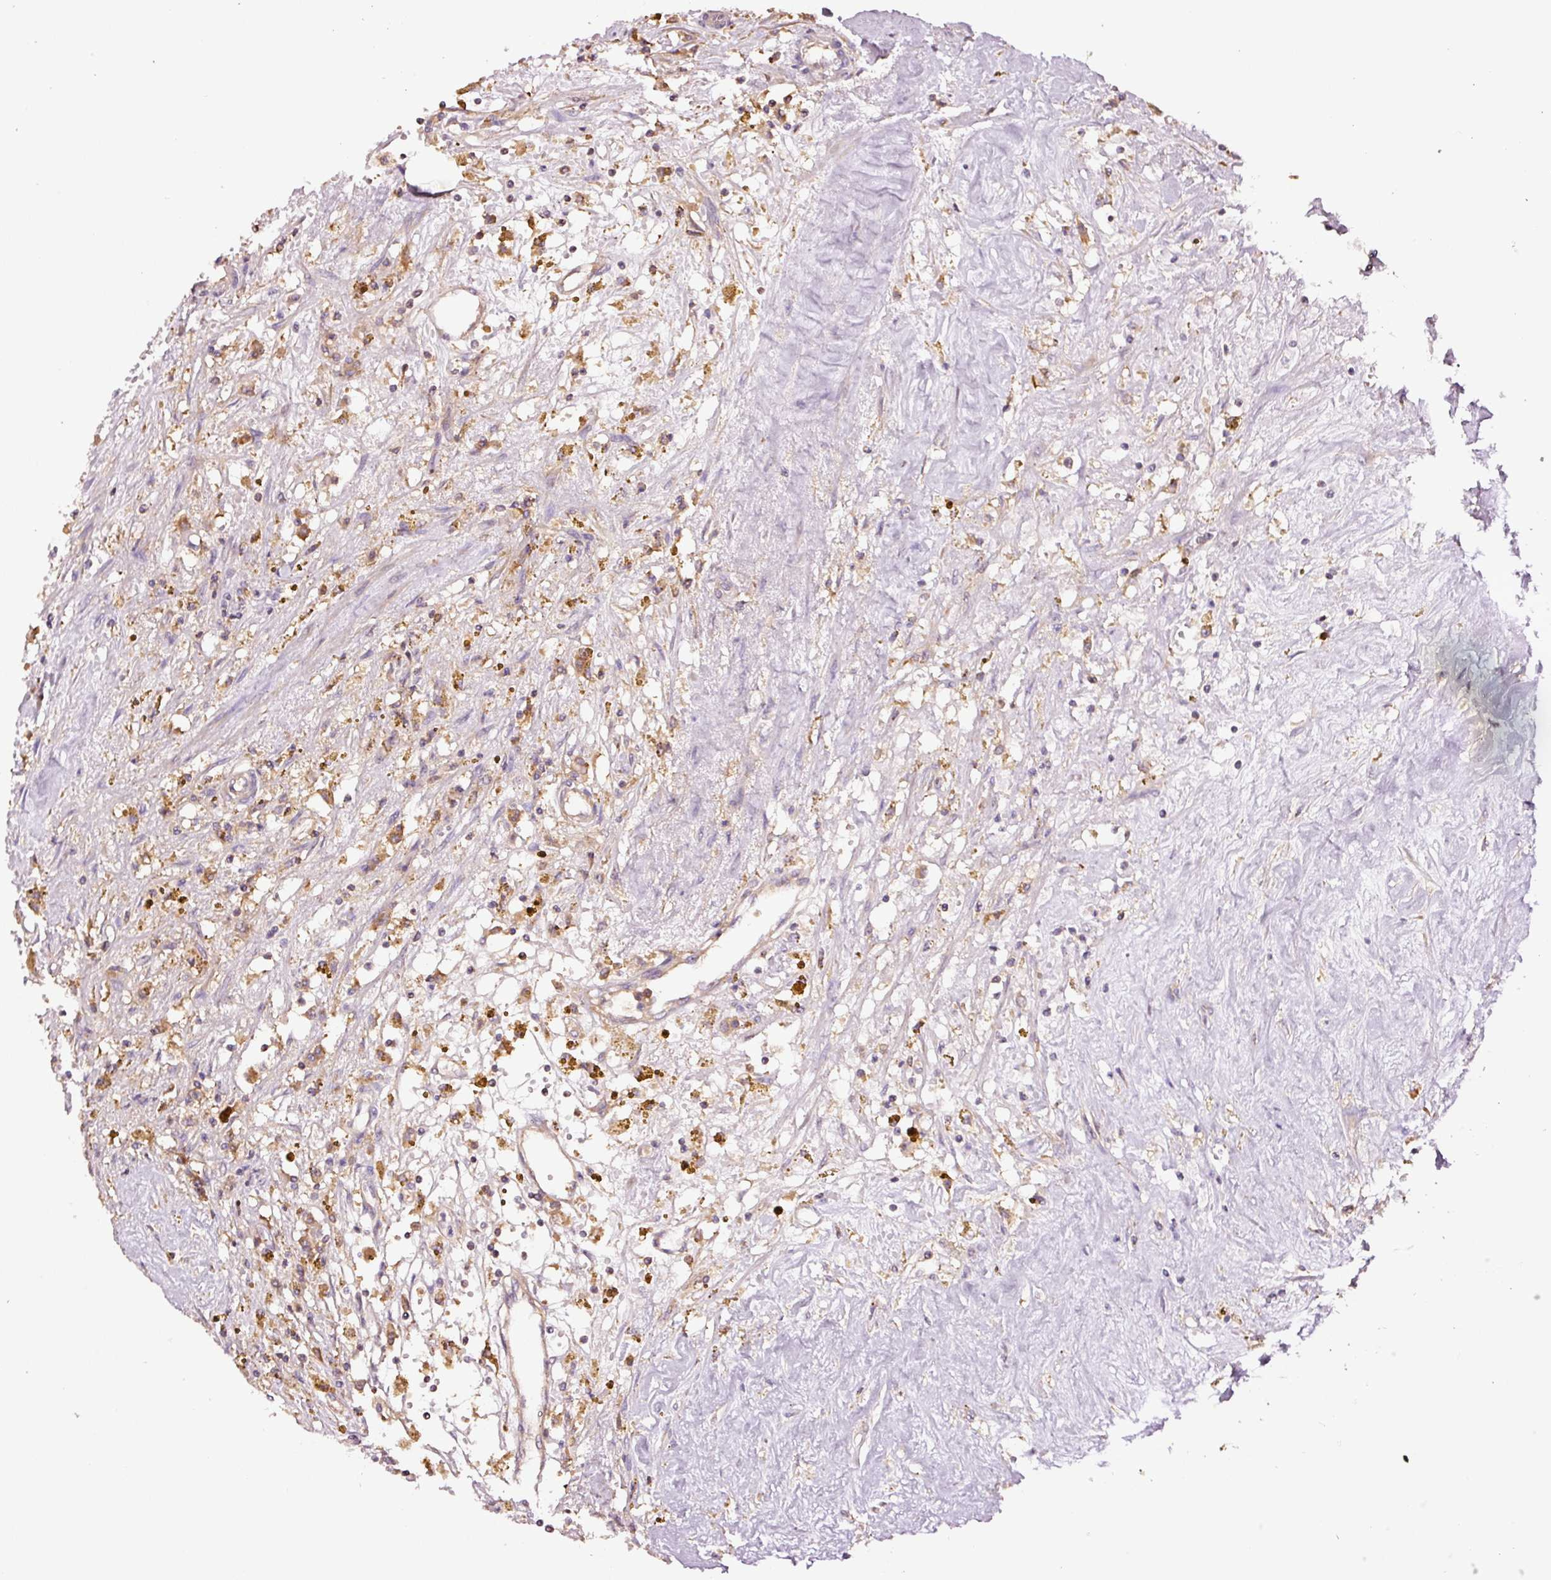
{"staining": {"intensity": "negative", "quantity": "none", "location": "none"}, "tissue": "renal cancer", "cell_type": "Tumor cells", "image_type": "cancer", "snomed": [{"axis": "morphology", "description": "Adenocarcinoma, NOS"}, {"axis": "topography", "description": "Kidney"}], "caption": "Protein analysis of renal adenocarcinoma exhibits no significant expression in tumor cells. (DAB immunohistochemistry (IHC) with hematoxylin counter stain).", "gene": "METAP1", "patient": {"sex": "male", "age": 56}}